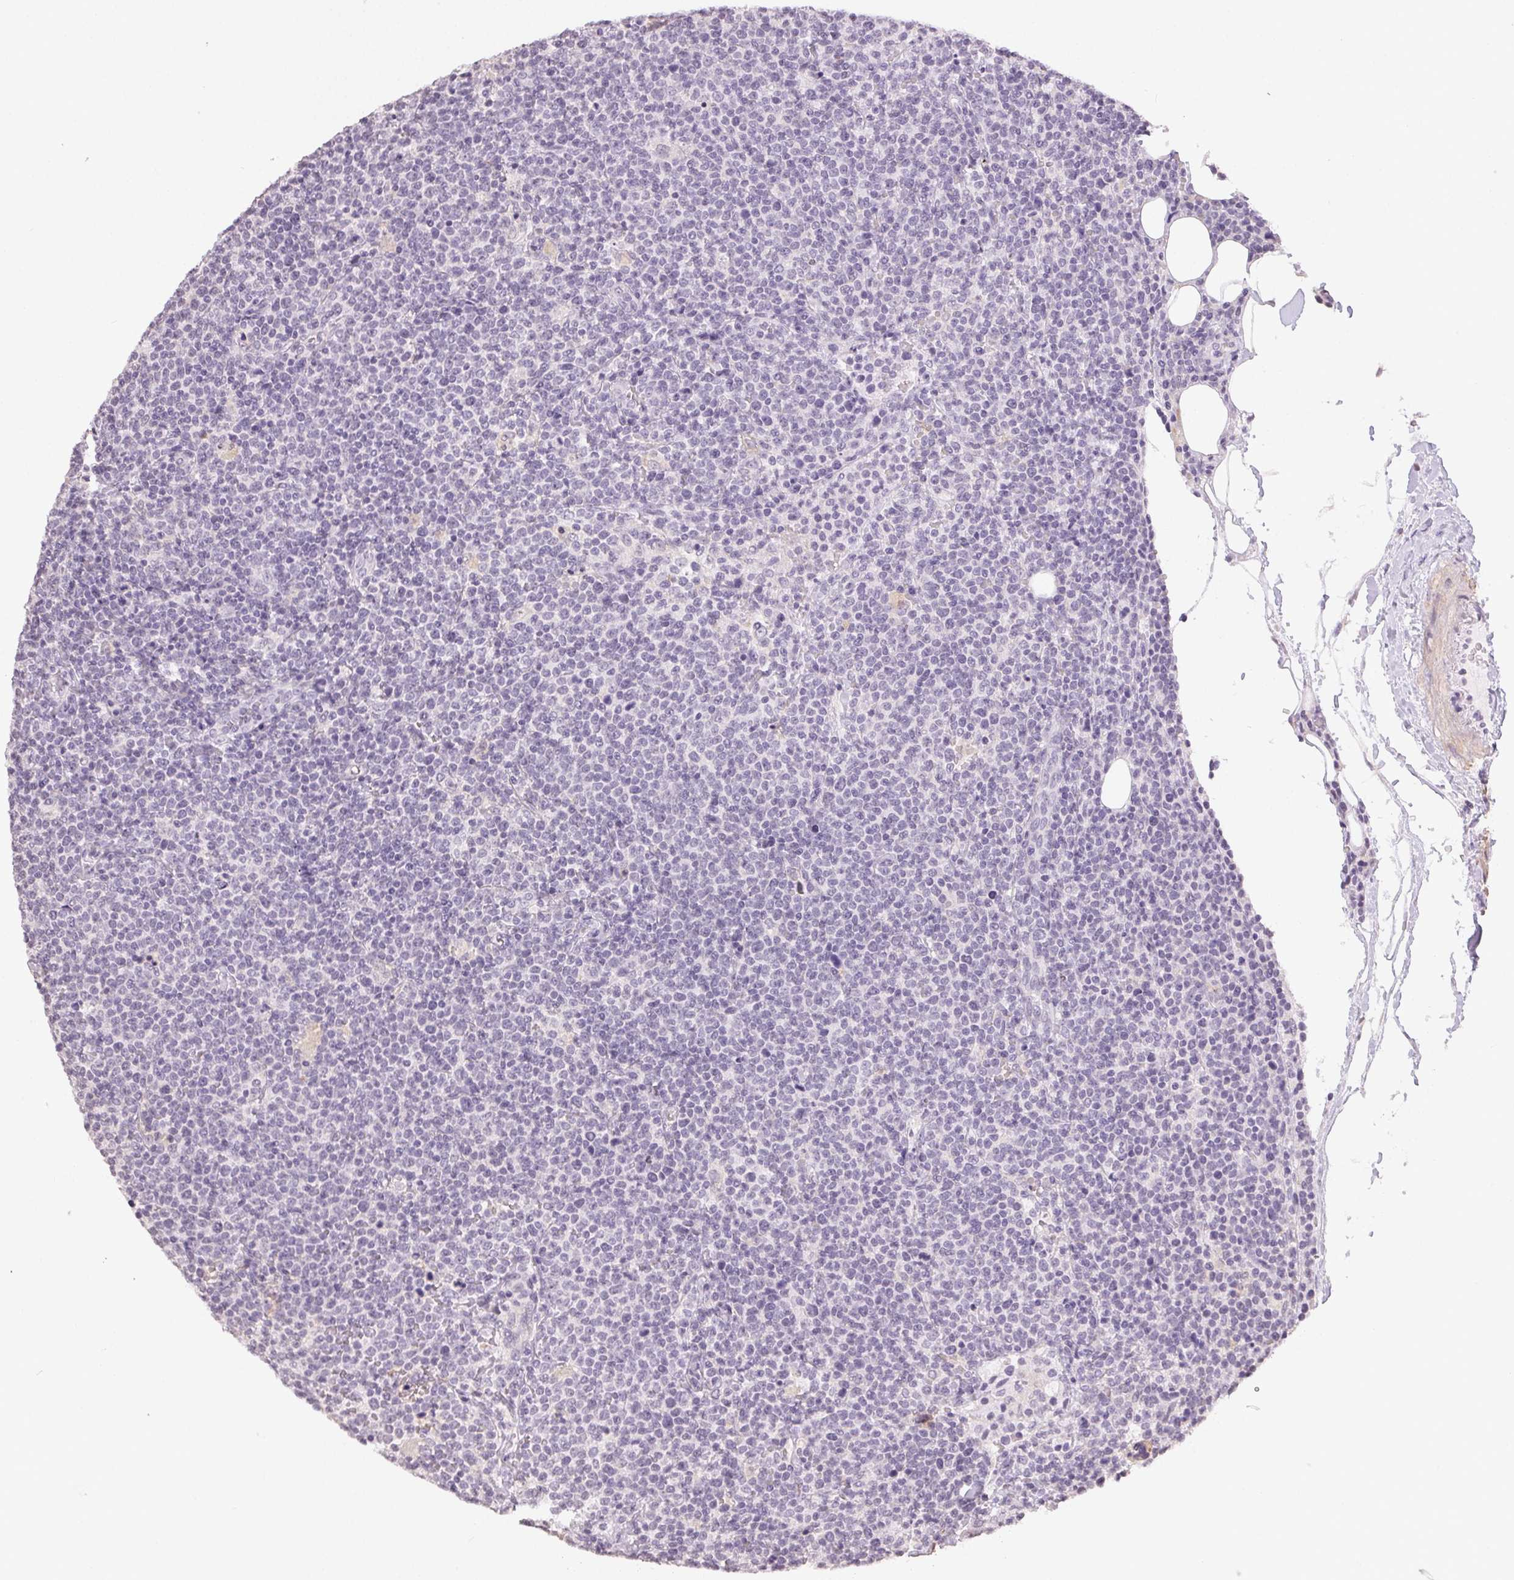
{"staining": {"intensity": "negative", "quantity": "none", "location": "none"}, "tissue": "lymphoma", "cell_type": "Tumor cells", "image_type": "cancer", "snomed": [{"axis": "morphology", "description": "Malignant lymphoma, non-Hodgkin's type, High grade"}, {"axis": "topography", "description": "Lymph node"}], "caption": "Tumor cells show no significant expression in high-grade malignant lymphoma, non-Hodgkin's type.", "gene": "TMEM174", "patient": {"sex": "male", "age": 61}}